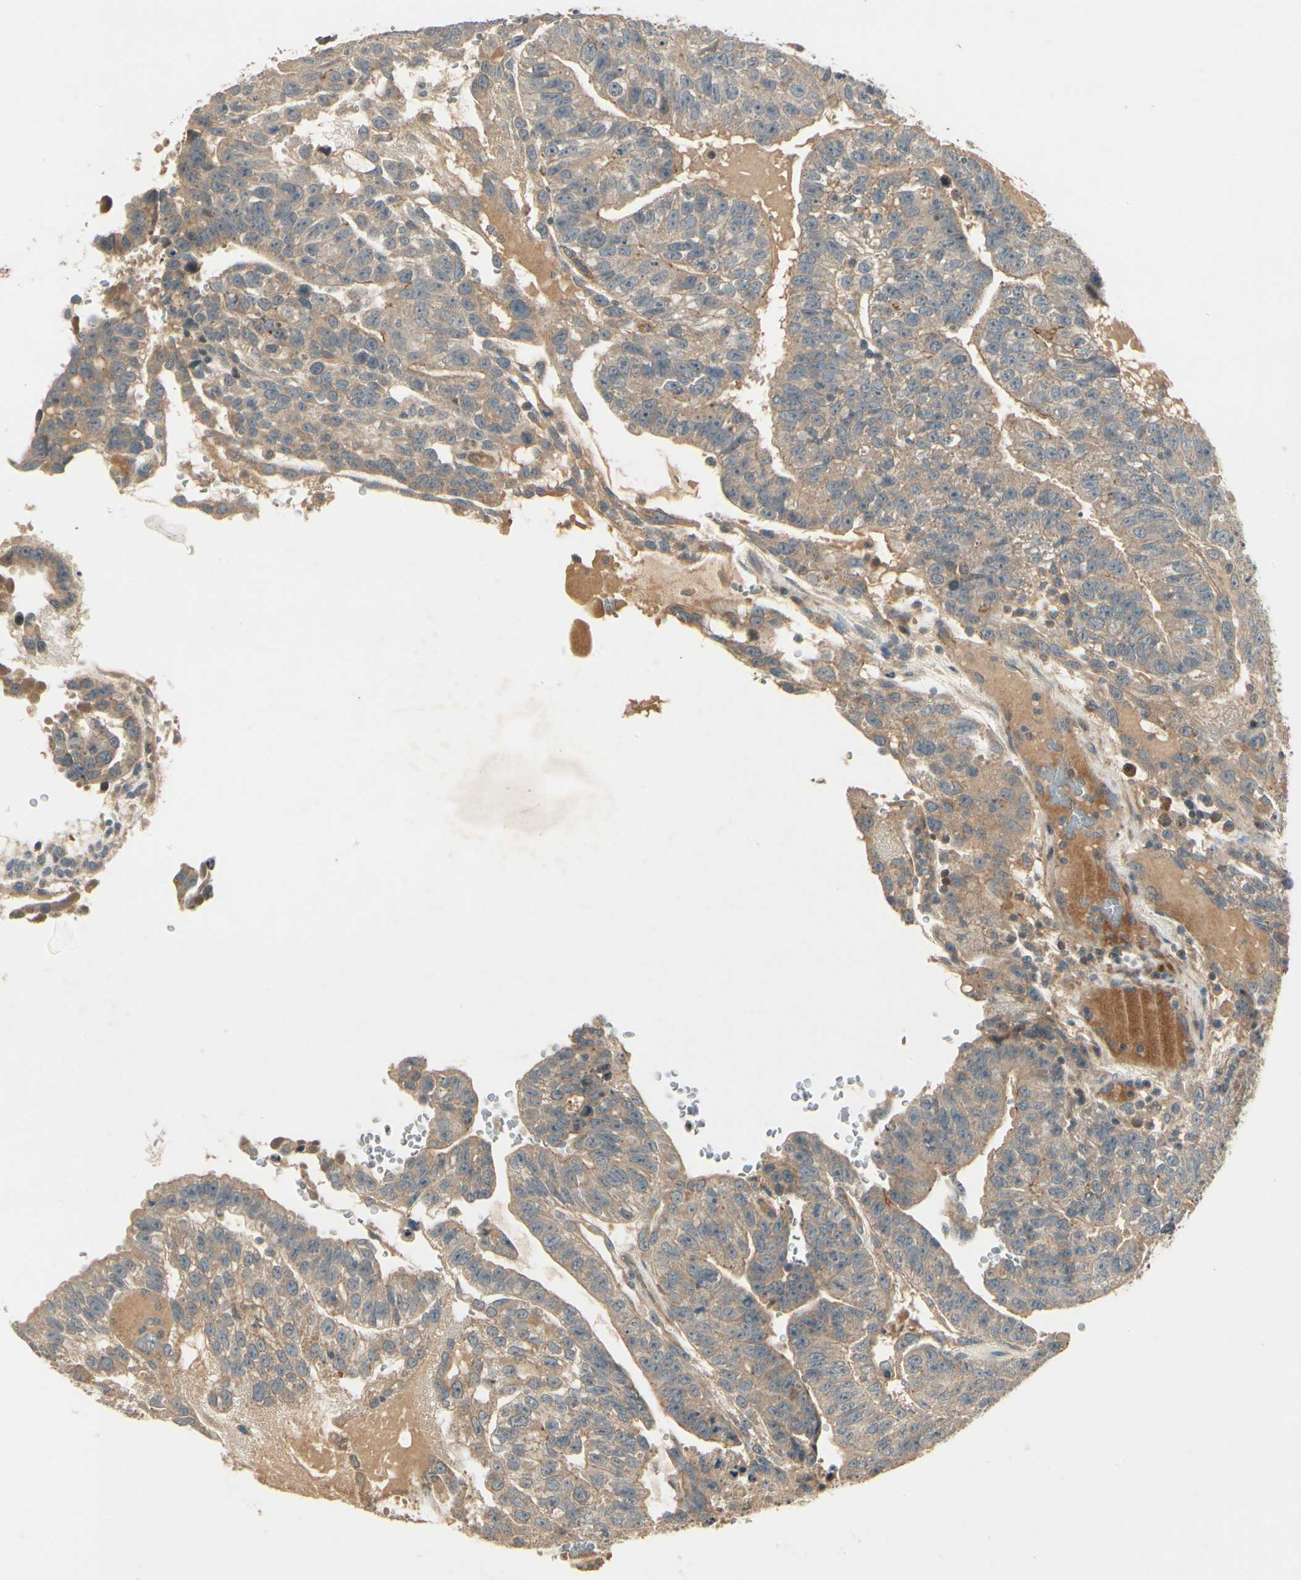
{"staining": {"intensity": "weak", "quantity": ">75%", "location": "cytoplasmic/membranous"}, "tissue": "testis cancer", "cell_type": "Tumor cells", "image_type": "cancer", "snomed": [{"axis": "morphology", "description": "Seminoma, NOS"}, {"axis": "morphology", "description": "Carcinoma, Embryonal, NOS"}, {"axis": "topography", "description": "Testis"}], "caption": "Immunohistochemistry histopathology image of human testis cancer stained for a protein (brown), which exhibits low levels of weak cytoplasmic/membranous positivity in about >75% of tumor cells.", "gene": "ACVR1", "patient": {"sex": "male", "age": 52}}